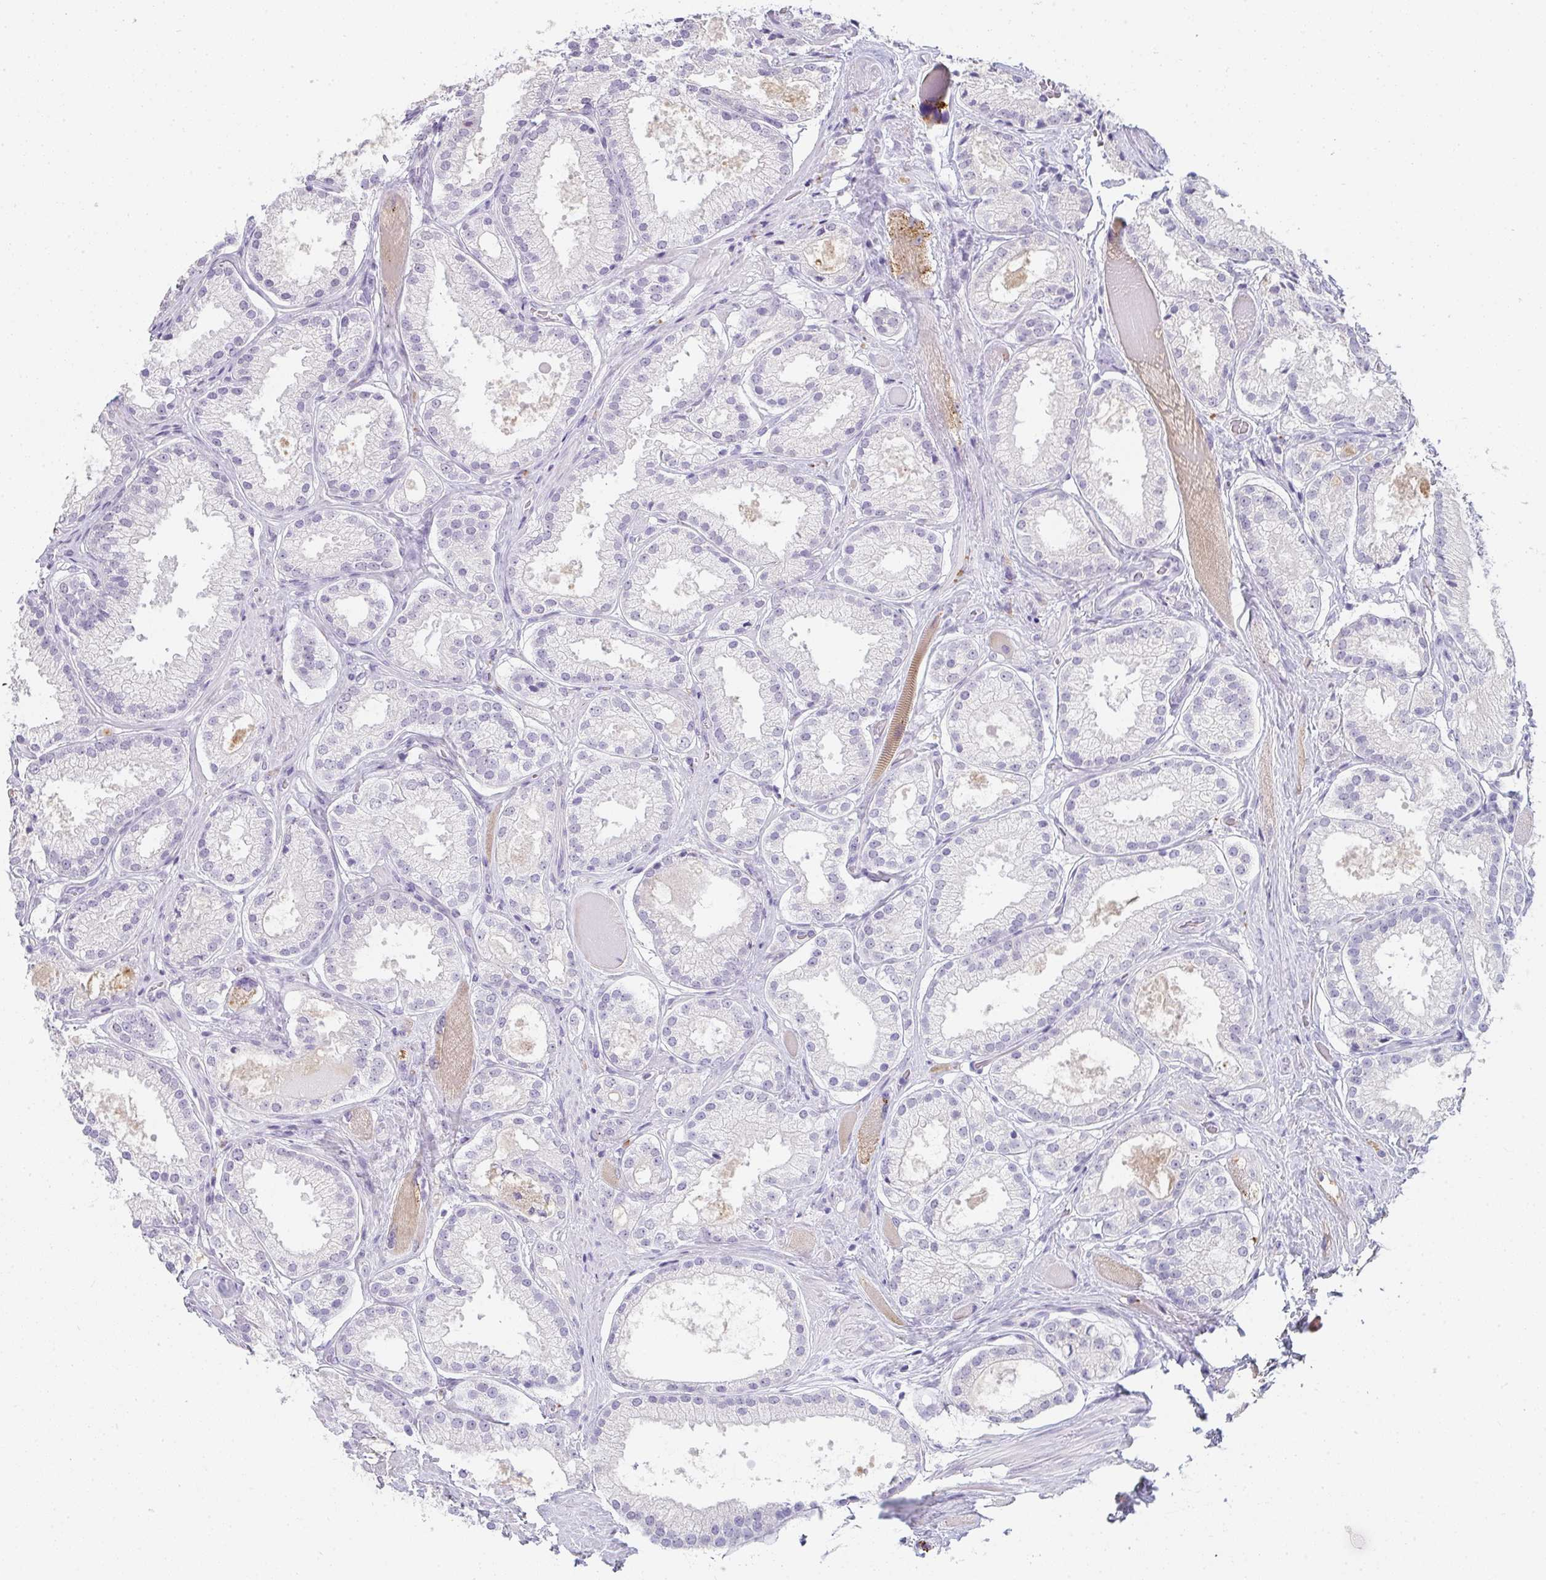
{"staining": {"intensity": "negative", "quantity": "none", "location": "none"}, "tissue": "prostate cancer", "cell_type": "Tumor cells", "image_type": "cancer", "snomed": [{"axis": "morphology", "description": "Adenocarcinoma, High grade"}, {"axis": "topography", "description": "Prostate"}], "caption": "Immunohistochemical staining of prostate cancer (high-grade adenocarcinoma) exhibits no significant positivity in tumor cells.", "gene": "C1QTNF8", "patient": {"sex": "male", "age": 68}}